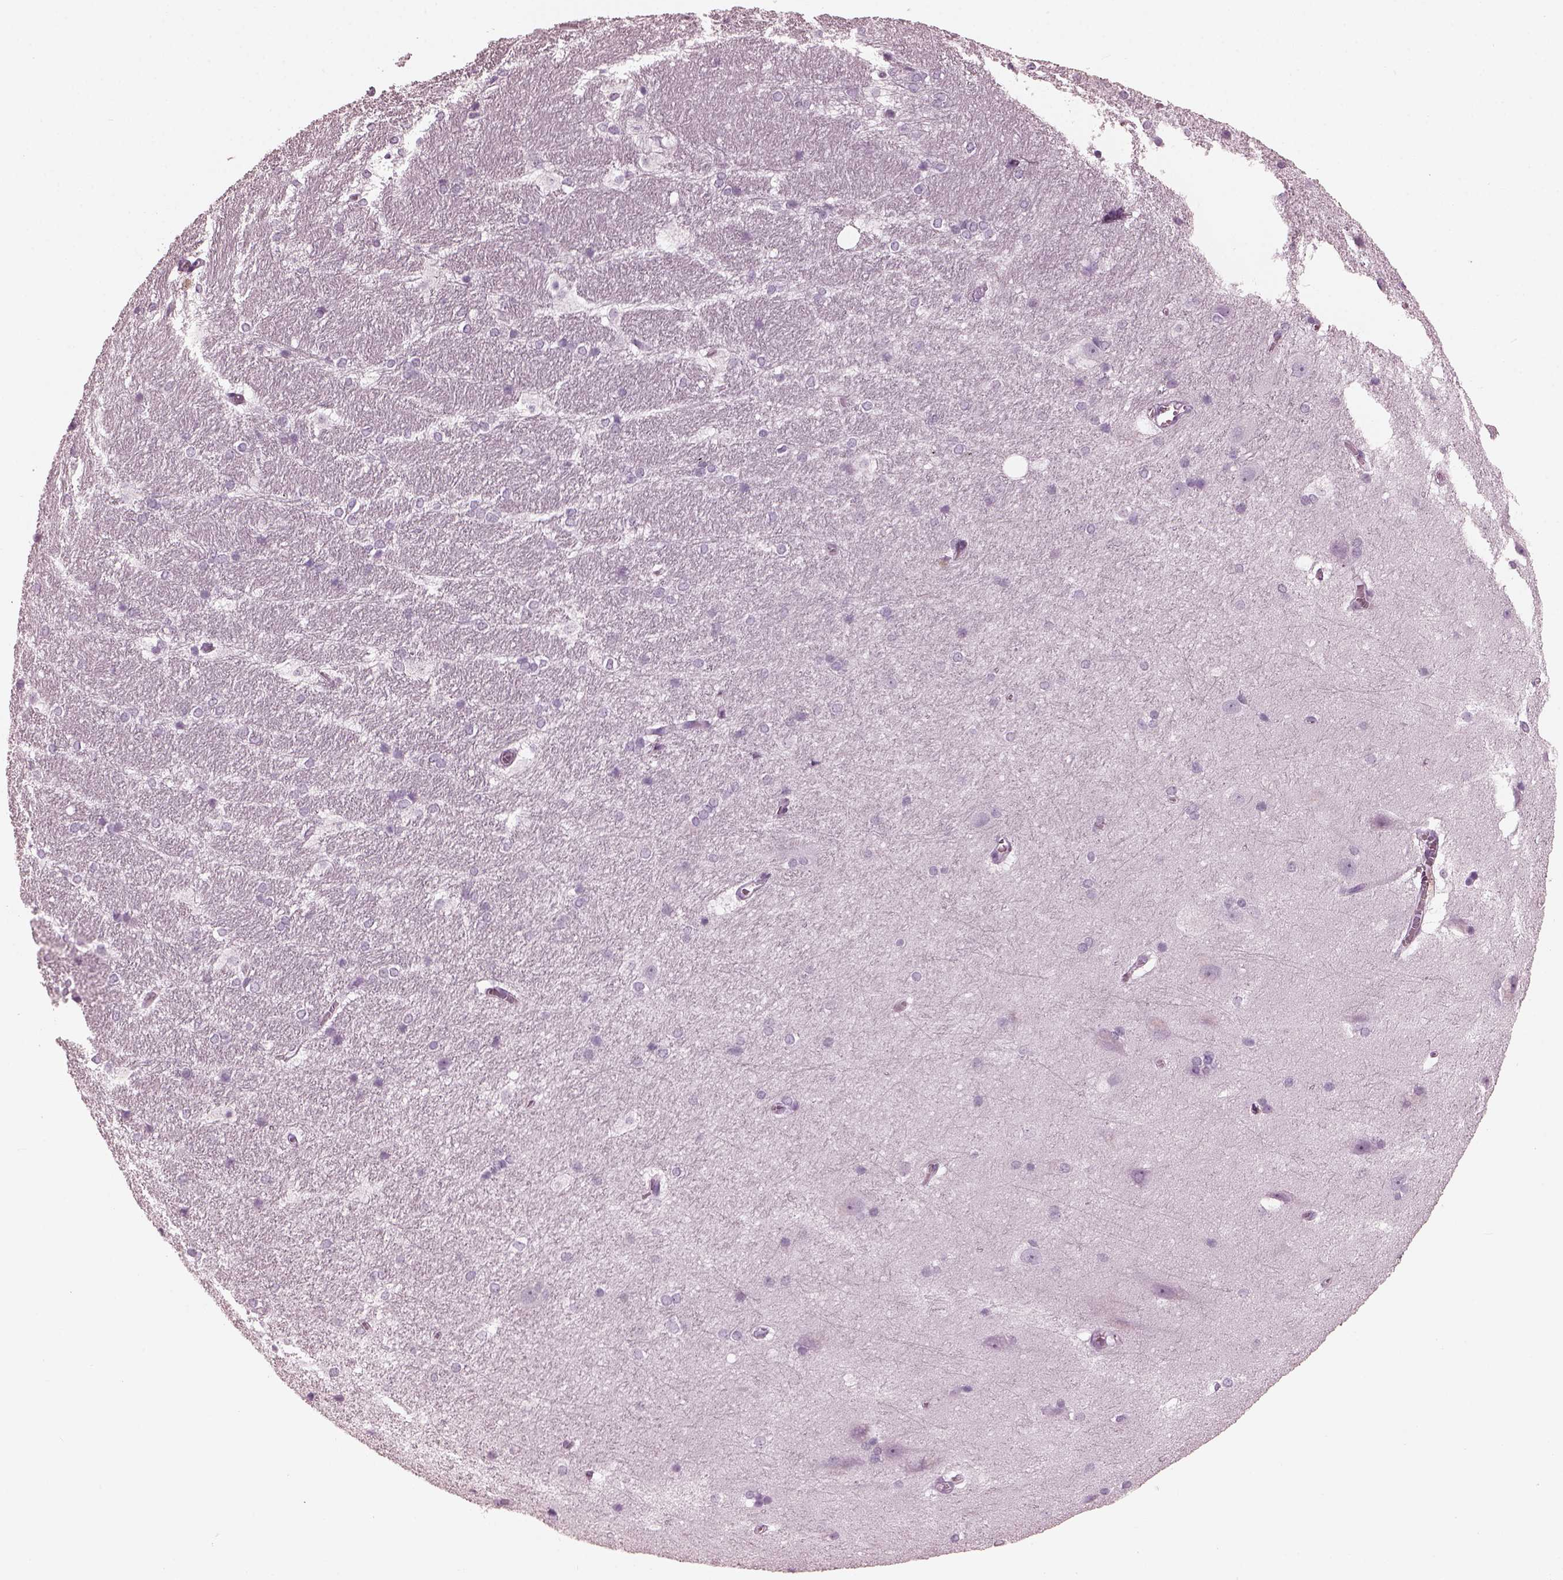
{"staining": {"intensity": "negative", "quantity": "none", "location": "none"}, "tissue": "hippocampus", "cell_type": "Glial cells", "image_type": "normal", "snomed": [{"axis": "morphology", "description": "Normal tissue, NOS"}, {"axis": "topography", "description": "Cerebral cortex"}, {"axis": "topography", "description": "Hippocampus"}], "caption": "DAB (3,3'-diaminobenzidine) immunohistochemical staining of benign hippocampus demonstrates no significant positivity in glial cells.", "gene": "FABP9", "patient": {"sex": "female", "age": 19}}